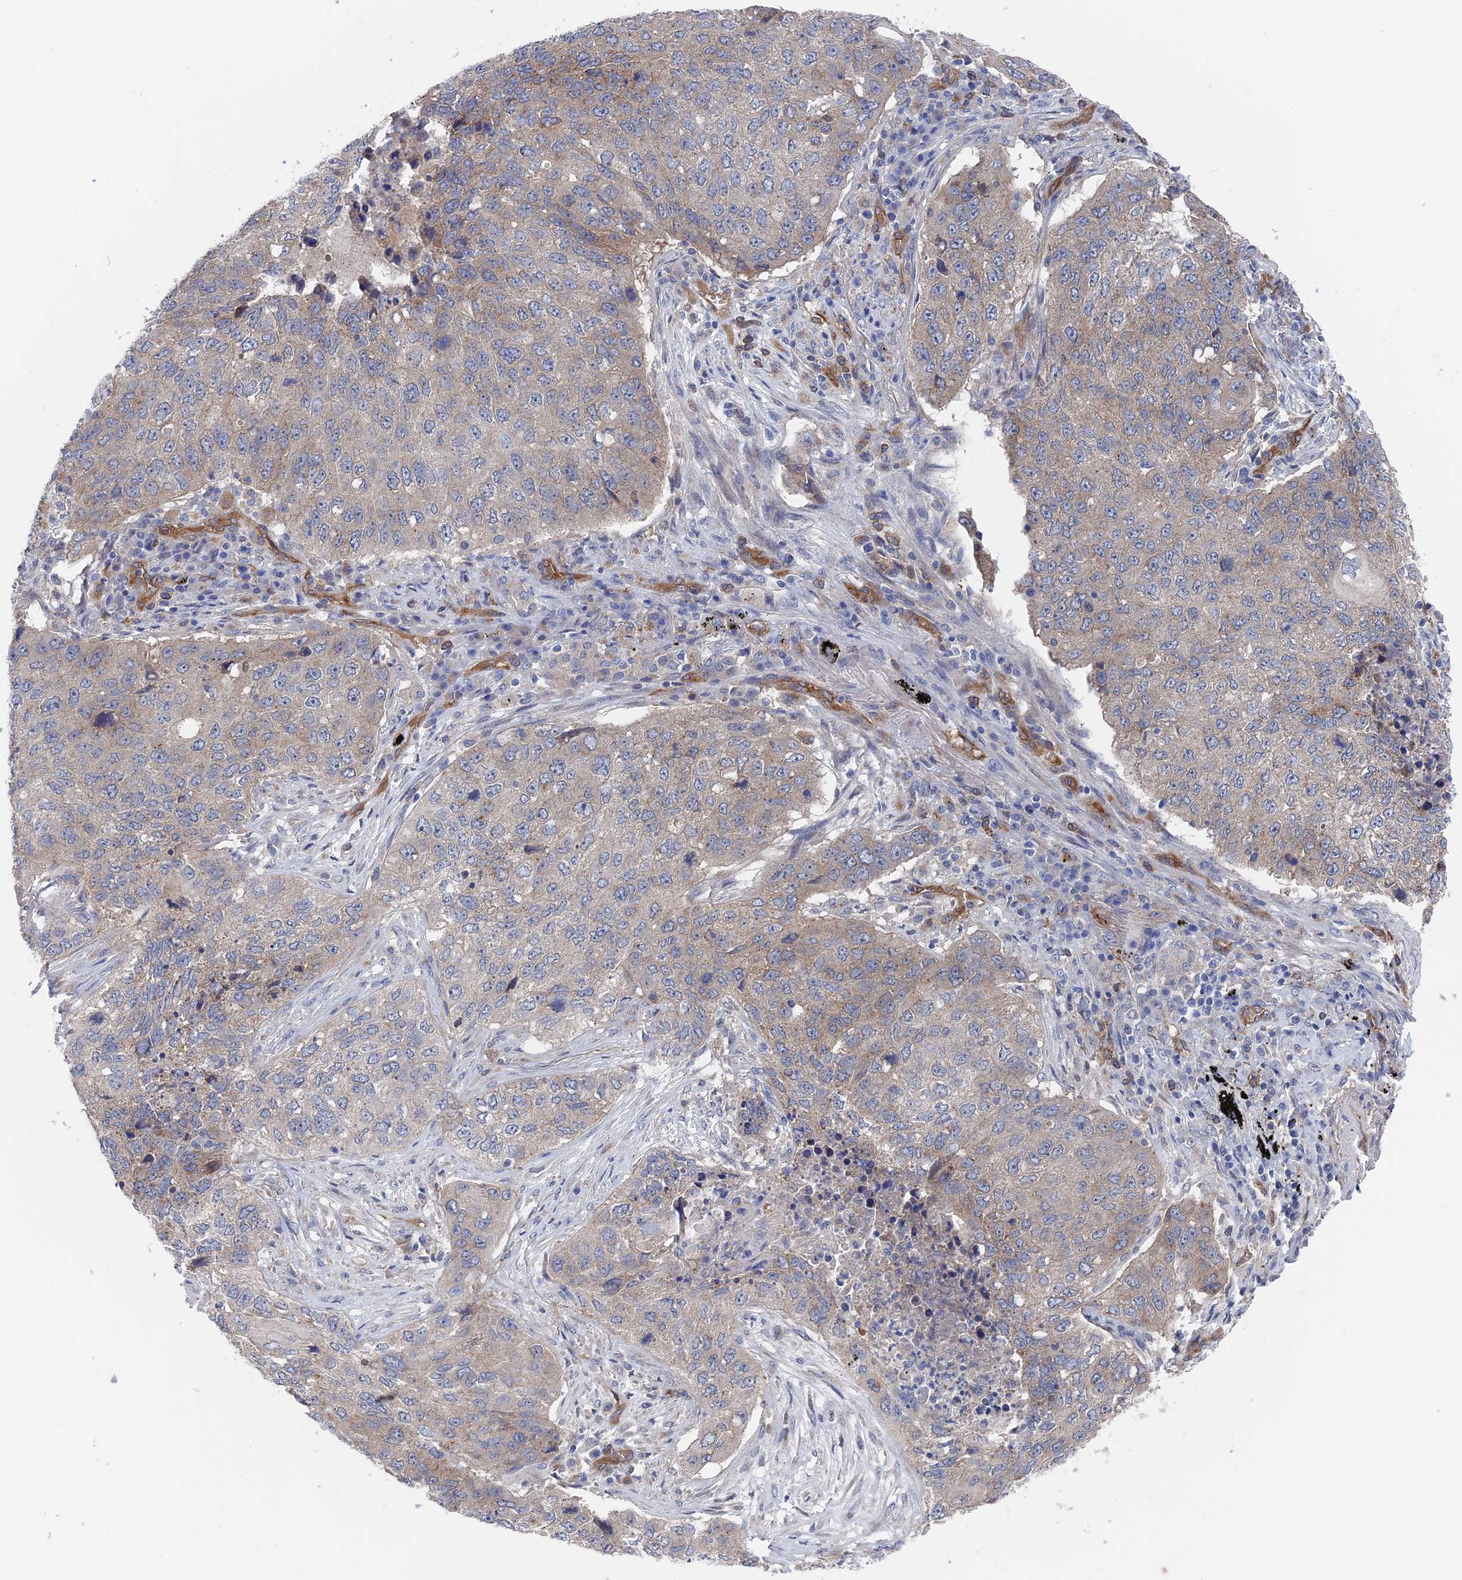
{"staining": {"intensity": "weak", "quantity": "25%-75%", "location": "cytoplasmic/membranous"}, "tissue": "lung cancer", "cell_type": "Tumor cells", "image_type": "cancer", "snomed": [{"axis": "morphology", "description": "Squamous cell carcinoma, NOS"}, {"axis": "topography", "description": "Lung"}], "caption": "Lung cancer (squamous cell carcinoma) stained with DAB immunohistochemistry exhibits low levels of weak cytoplasmic/membranous expression in about 25%-75% of tumor cells.", "gene": "ARAP3", "patient": {"sex": "female", "age": 63}}